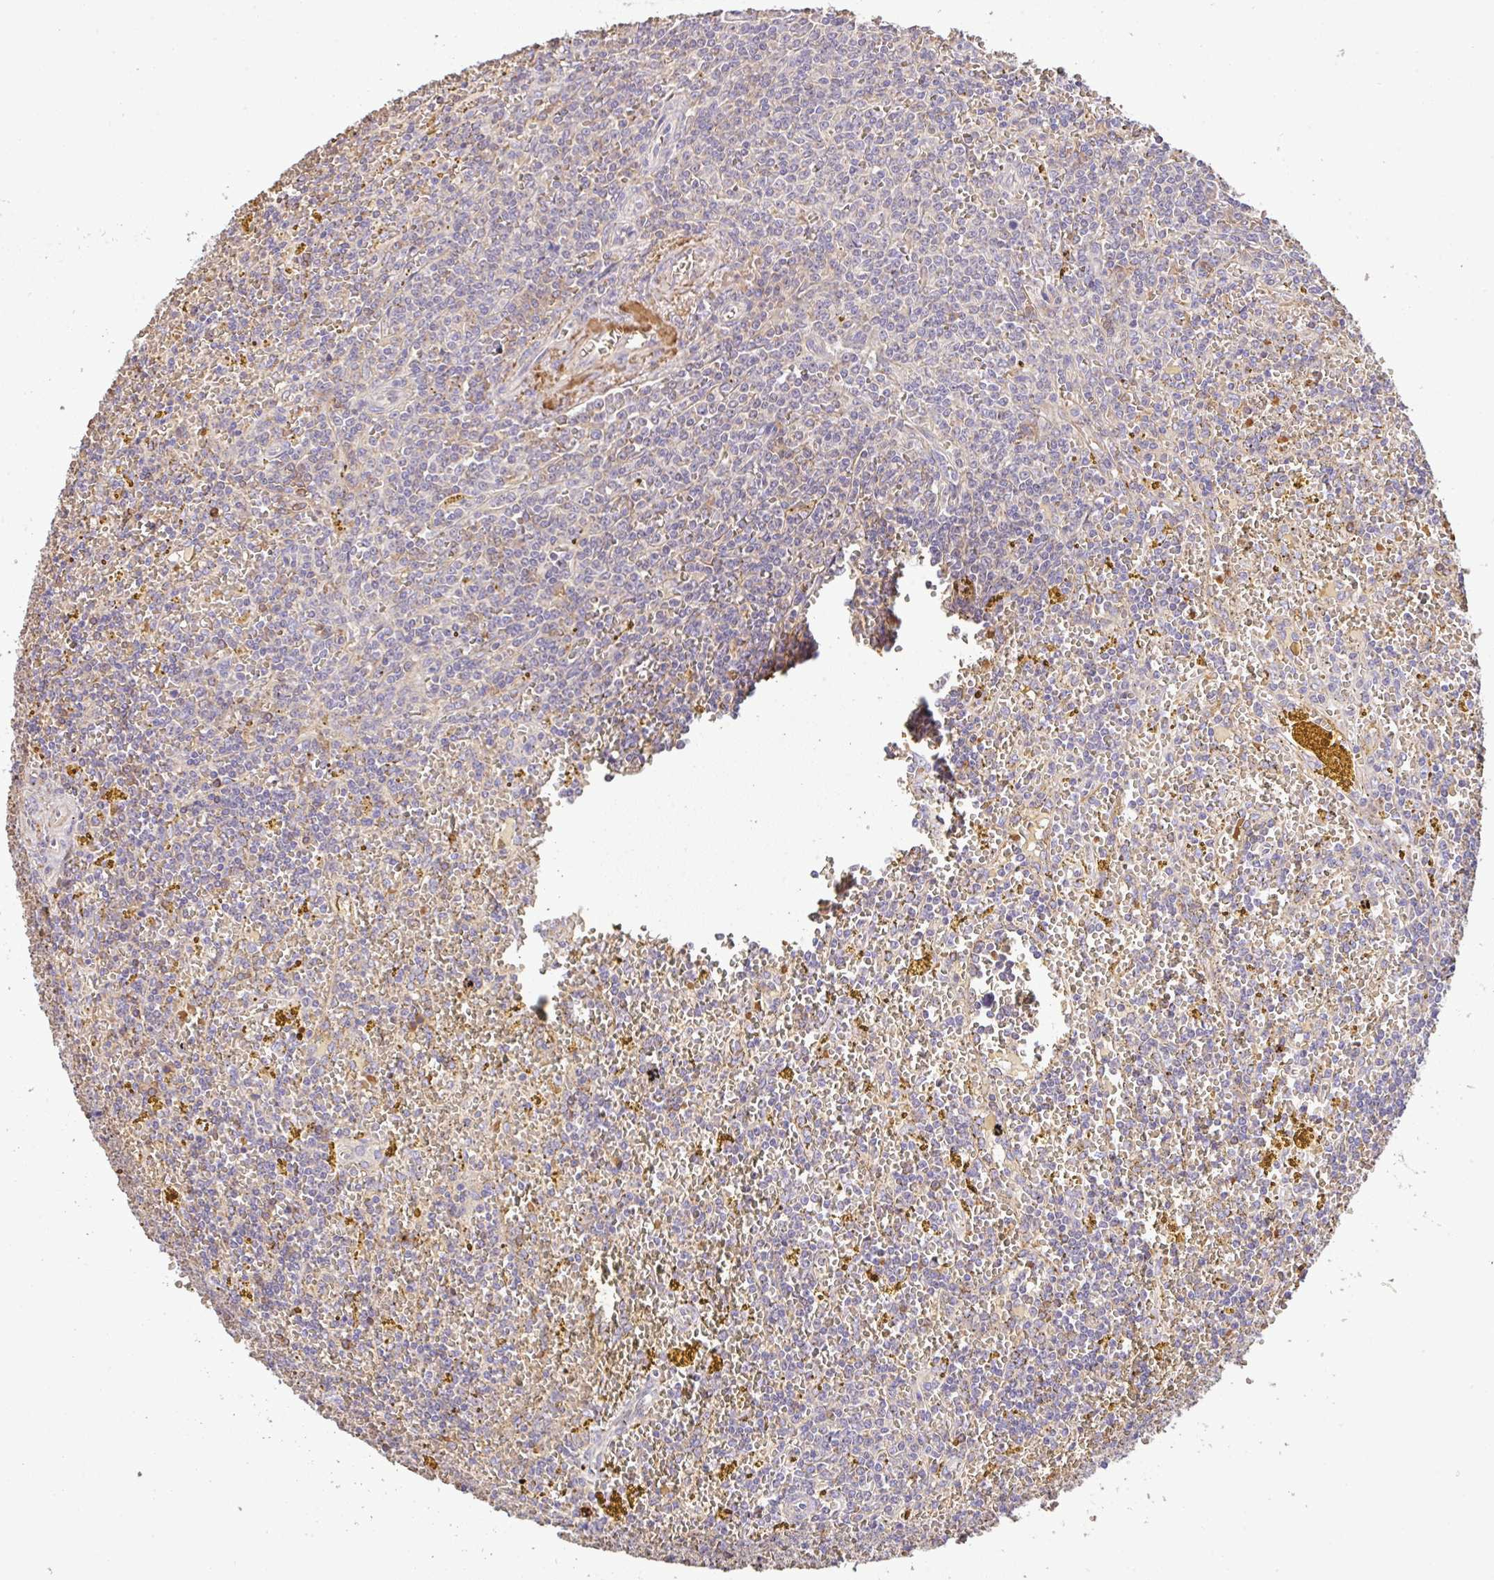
{"staining": {"intensity": "negative", "quantity": "none", "location": "none"}, "tissue": "lymphoma", "cell_type": "Tumor cells", "image_type": "cancer", "snomed": [{"axis": "morphology", "description": "Malignant lymphoma, non-Hodgkin's type, Low grade"}, {"axis": "topography", "description": "Spleen"}, {"axis": "topography", "description": "Lymph node"}], "caption": "Protein analysis of lymphoma reveals no significant staining in tumor cells.", "gene": "C1QTNF9B", "patient": {"sex": "female", "age": 66}}